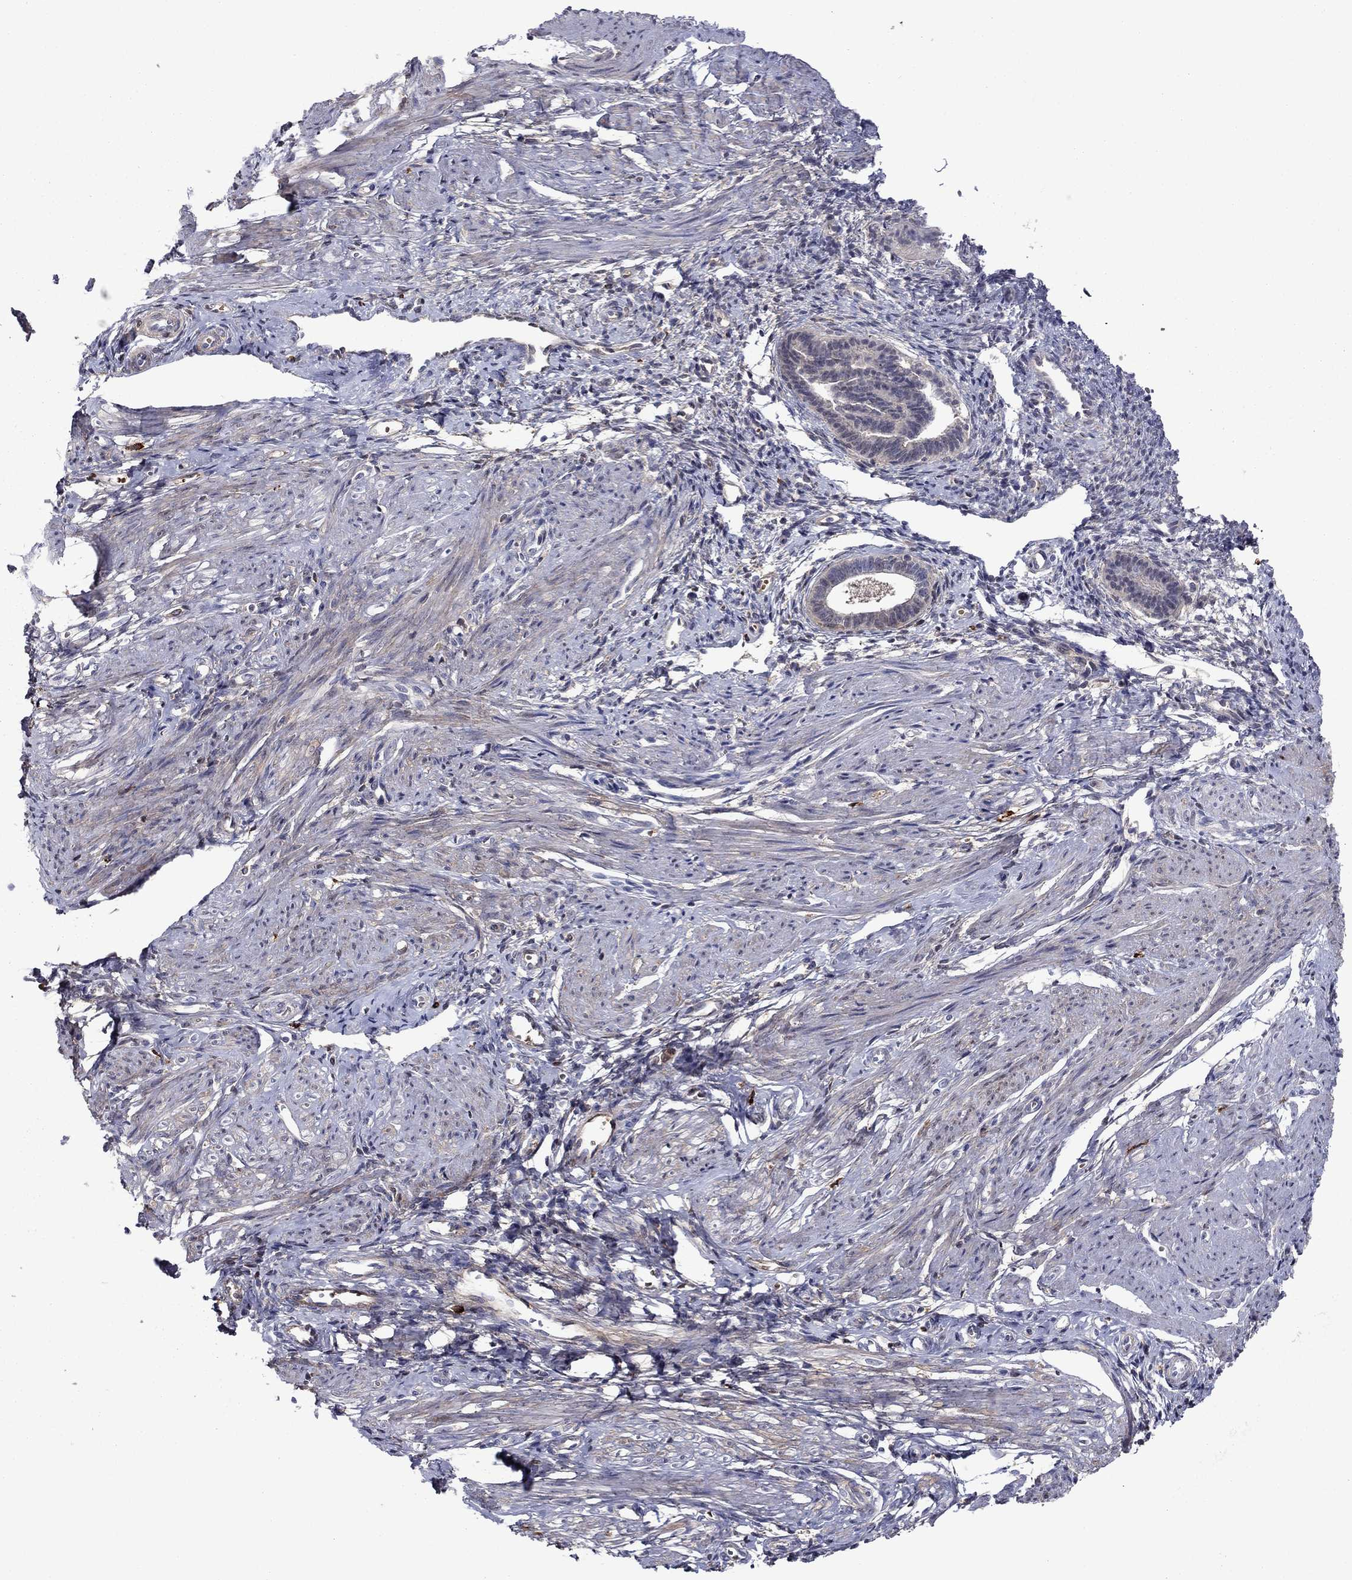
{"staining": {"intensity": "moderate", "quantity": "<25%", "location": "cytoplasmic/membranous"}, "tissue": "endometrium", "cell_type": "Cells in endometrial stroma", "image_type": "normal", "snomed": [{"axis": "morphology", "description": "Normal tissue, NOS"}, {"axis": "topography", "description": "Cervix"}, {"axis": "topography", "description": "Endometrium"}], "caption": "A brown stain shows moderate cytoplasmic/membranous positivity of a protein in cells in endometrial stroma of benign endometrium. Nuclei are stained in blue.", "gene": "HPX", "patient": {"sex": "female", "age": 37}}